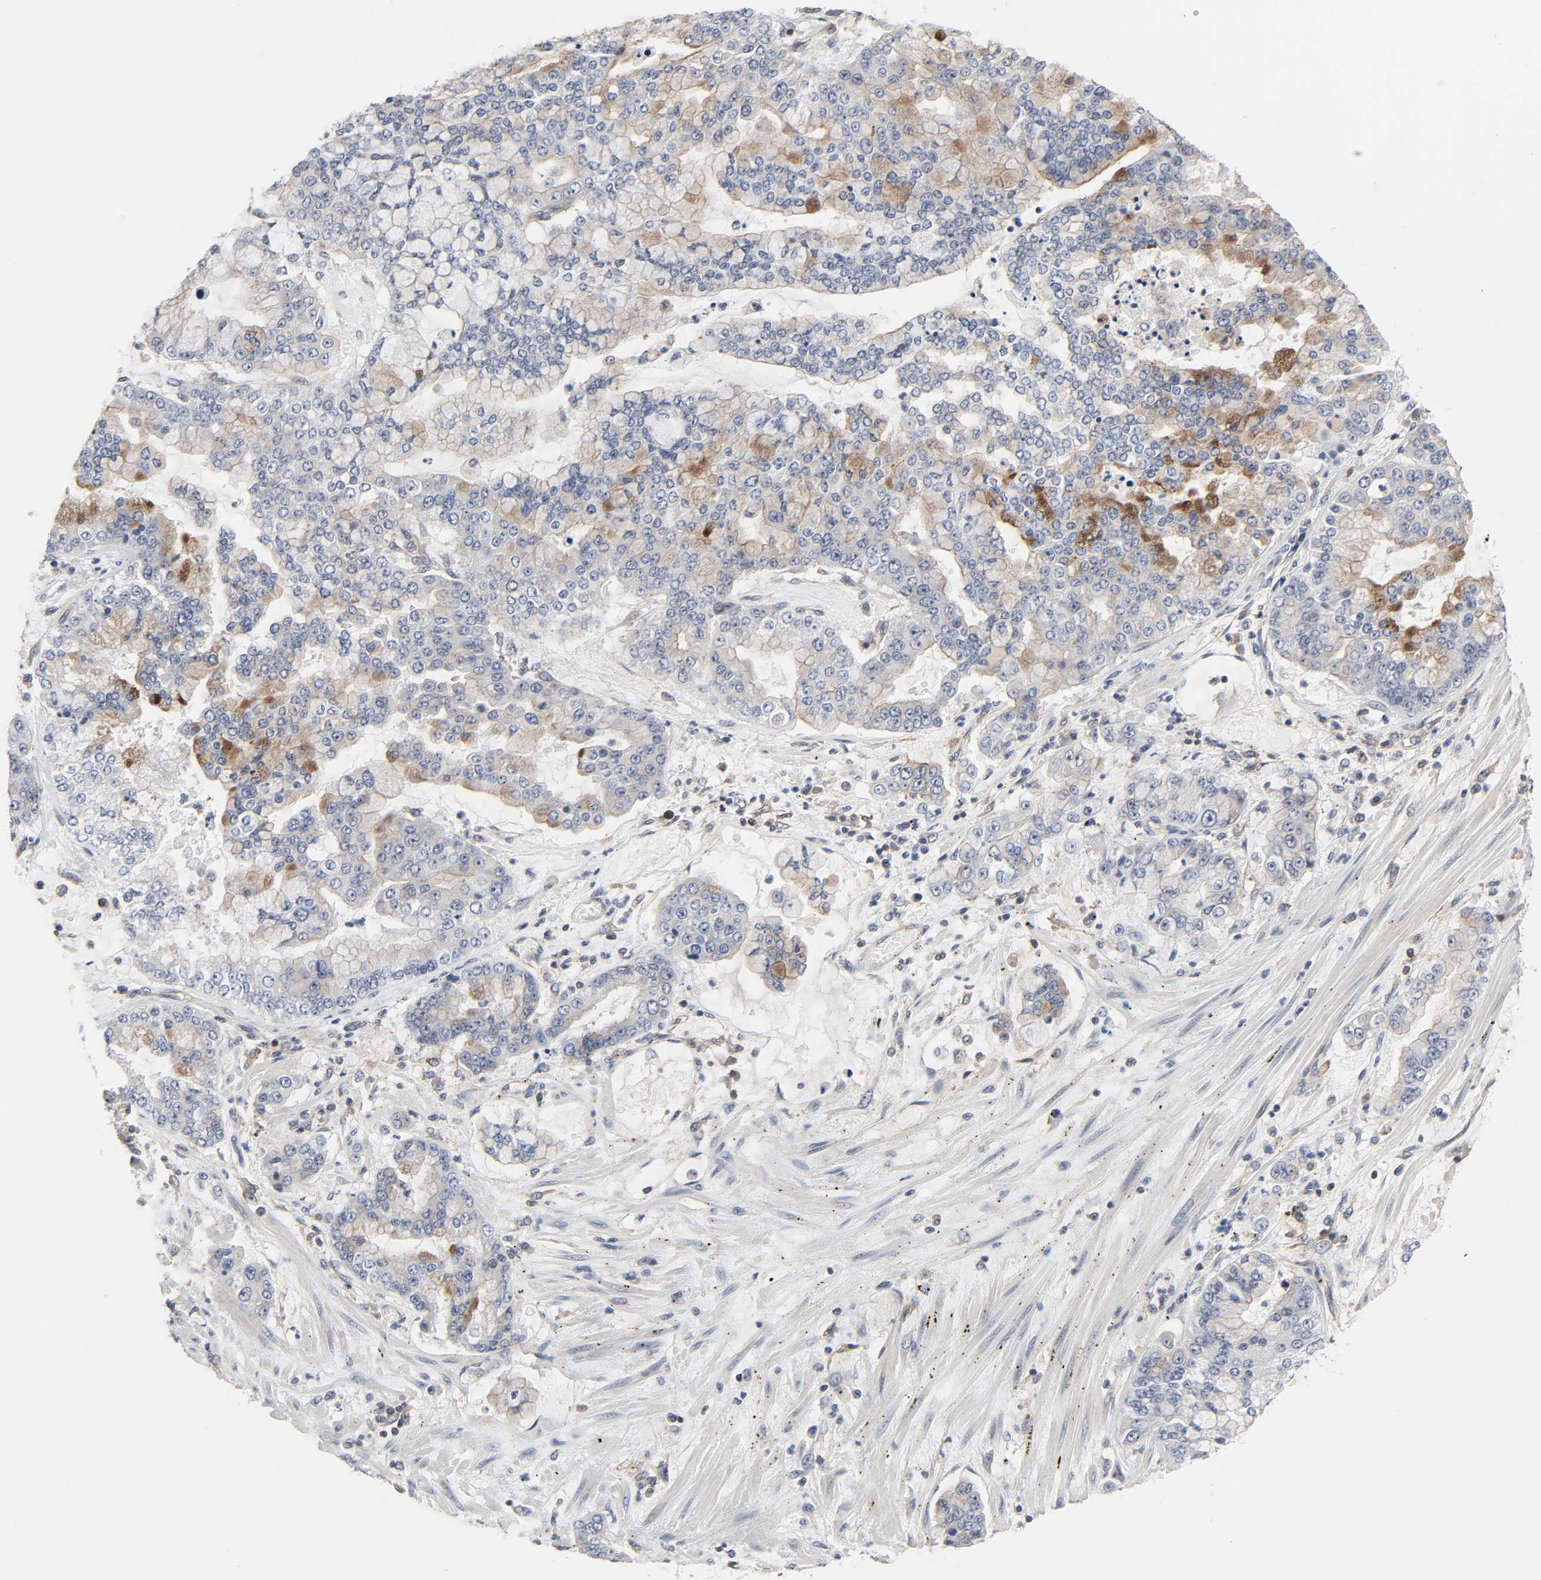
{"staining": {"intensity": "weak", "quantity": "25%-75%", "location": "cytoplasmic/membranous"}, "tissue": "stomach cancer", "cell_type": "Tumor cells", "image_type": "cancer", "snomed": [{"axis": "morphology", "description": "Normal tissue, NOS"}, {"axis": "morphology", "description": "Adenocarcinoma, NOS"}, {"axis": "topography", "description": "Stomach, upper"}, {"axis": "topography", "description": "Stomach"}], "caption": "Stomach cancer (adenocarcinoma) stained for a protein (brown) reveals weak cytoplasmic/membranous positive positivity in about 25%-75% of tumor cells.", "gene": "DDX10", "patient": {"sex": "male", "age": 76}}